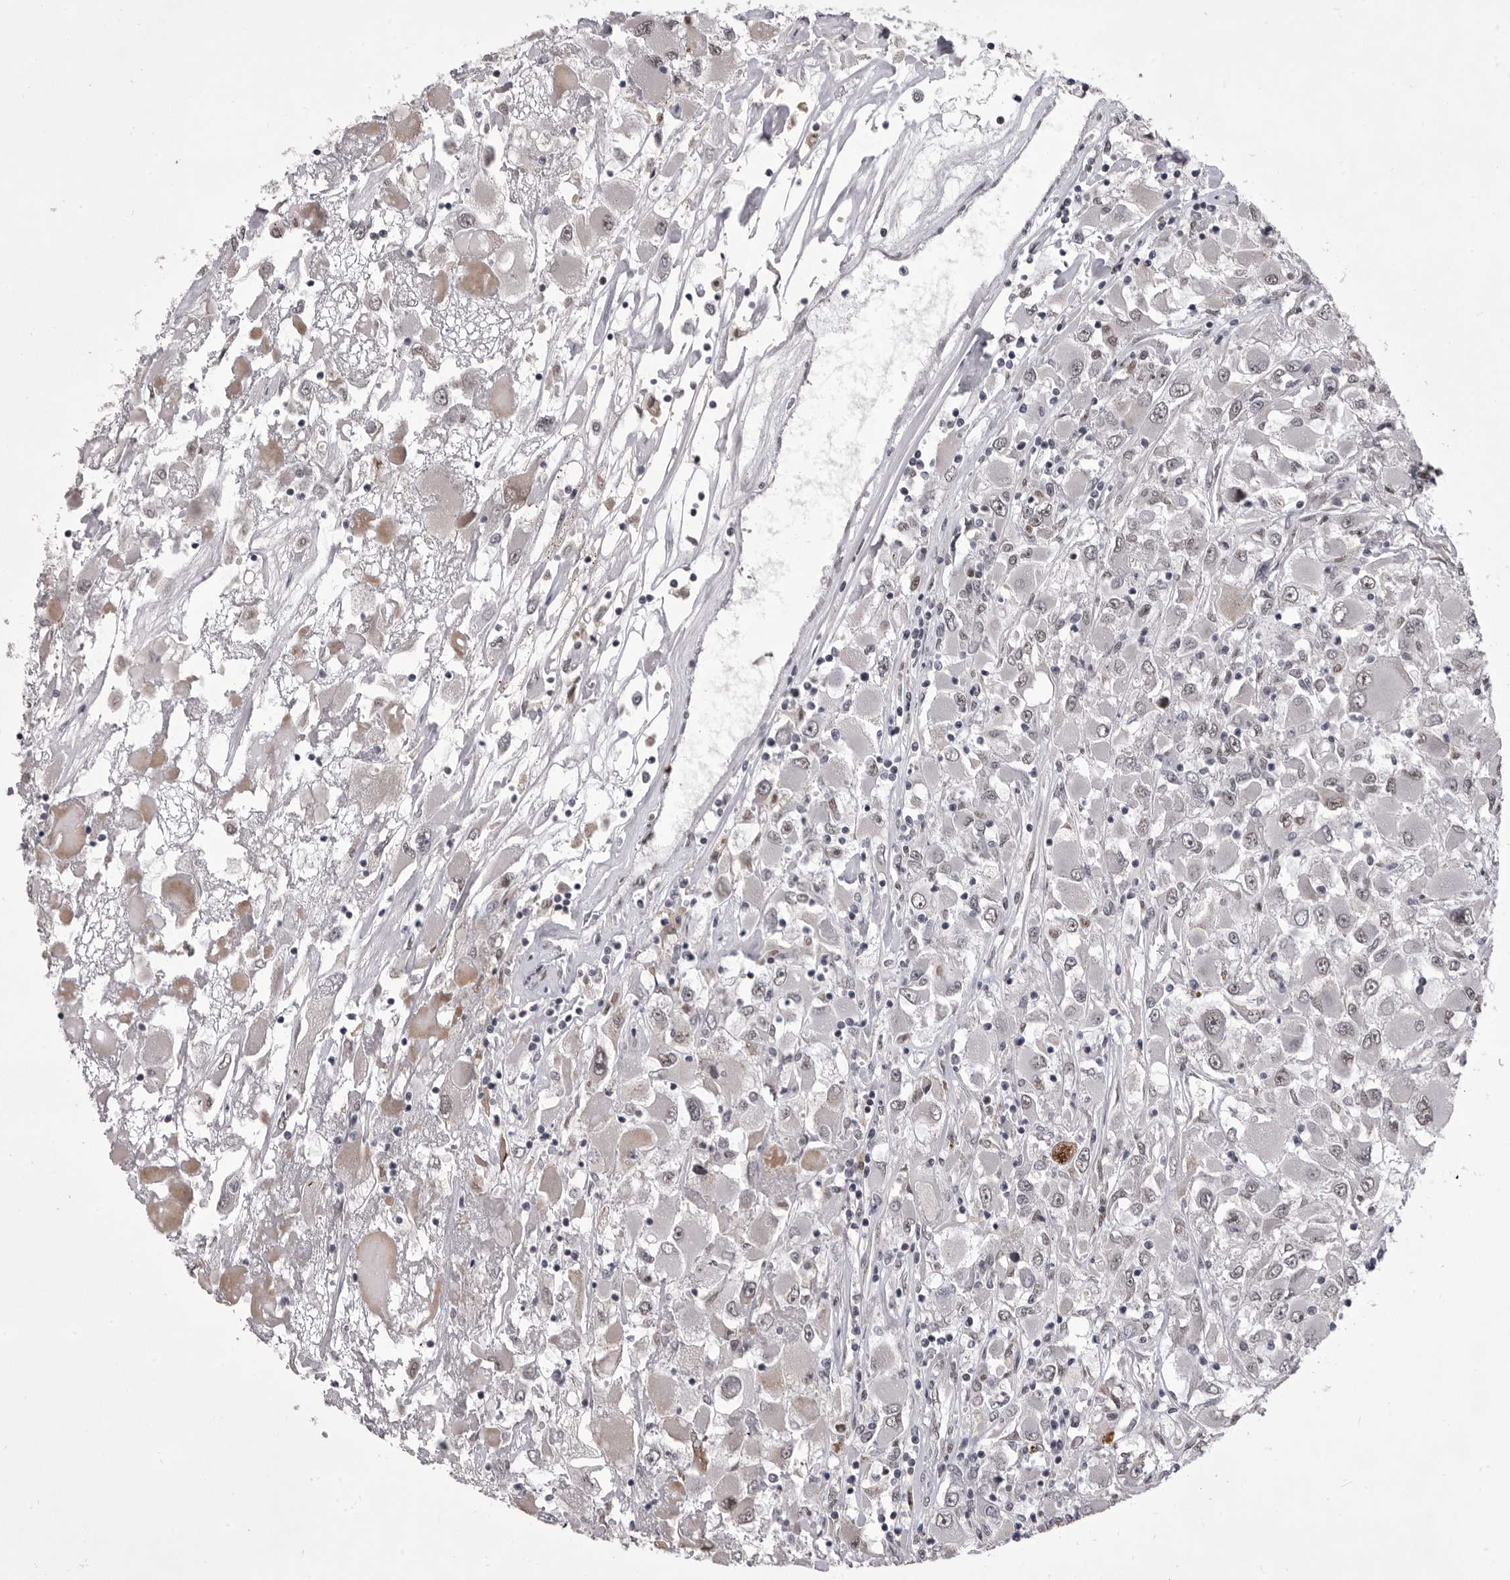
{"staining": {"intensity": "negative", "quantity": "none", "location": "none"}, "tissue": "renal cancer", "cell_type": "Tumor cells", "image_type": "cancer", "snomed": [{"axis": "morphology", "description": "Adenocarcinoma, NOS"}, {"axis": "topography", "description": "Kidney"}], "caption": "This is an IHC photomicrograph of human renal adenocarcinoma. There is no positivity in tumor cells.", "gene": "PRPF3", "patient": {"sex": "female", "age": 52}}